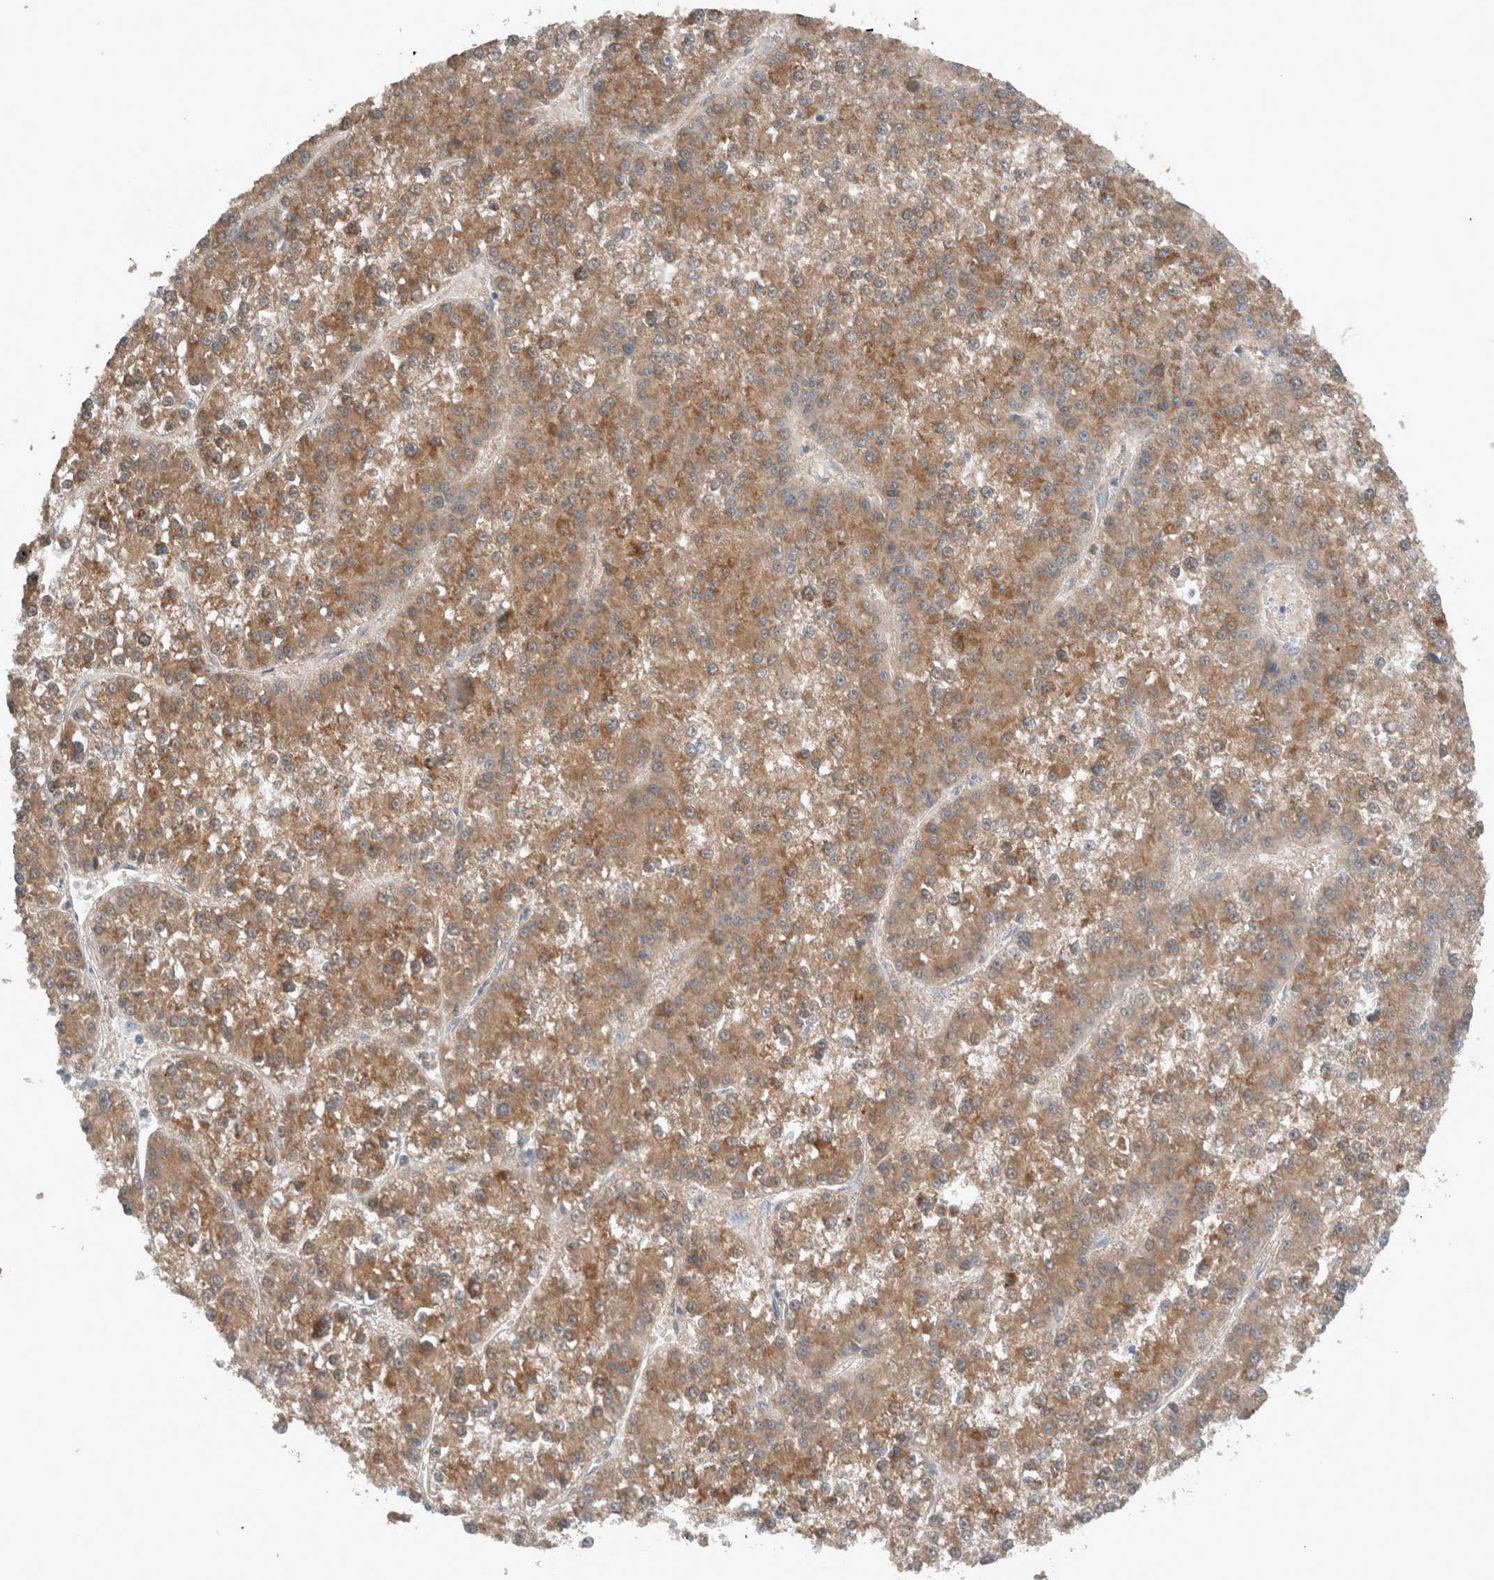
{"staining": {"intensity": "moderate", "quantity": ">75%", "location": "cytoplasmic/membranous"}, "tissue": "liver cancer", "cell_type": "Tumor cells", "image_type": "cancer", "snomed": [{"axis": "morphology", "description": "Carcinoma, Hepatocellular, NOS"}, {"axis": "topography", "description": "Liver"}], "caption": "Immunohistochemistry (IHC) micrograph of liver hepatocellular carcinoma stained for a protein (brown), which demonstrates medium levels of moderate cytoplasmic/membranous positivity in approximately >75% of tumor cells.", "gene": "UGCG", "patient": {"sex": "female", "age": 73}}